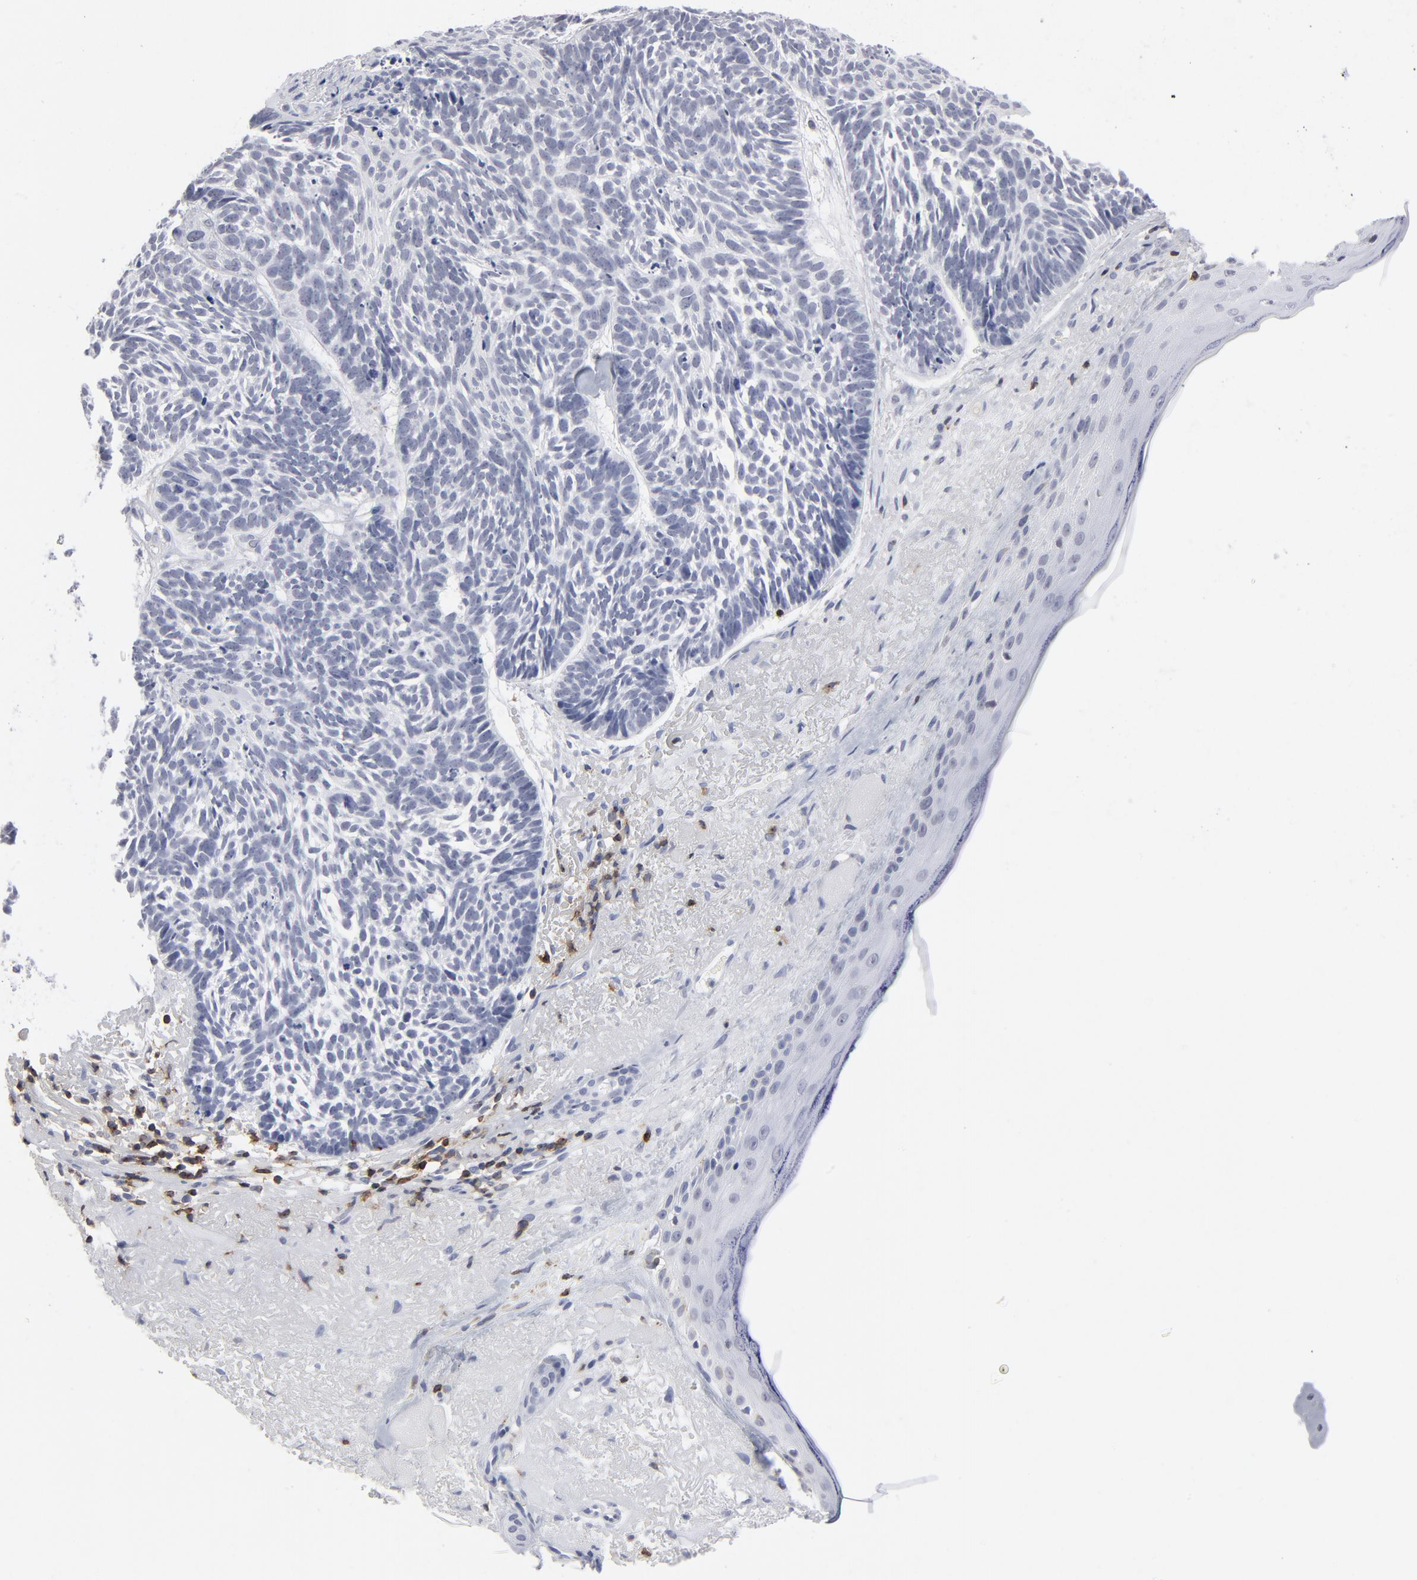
{"staining": {"intensity": "negative", "quantity": "none", "location": "none"}, "tissue": "skin cancer", "cell_type": "Tumor cells", "image_type": "cancer", "snomed": [{"axis": "morphology", "description": "Basal cell carcinoma"}, {"axis": "topography", "description": "Skin"}], "caption": "This is an IHC histopathology image of skin cancer (basal cell carcinoma). There is no positivity in tumor cells.", "gene": "CD2", "patient": {"sex": "female", "age": 87}}